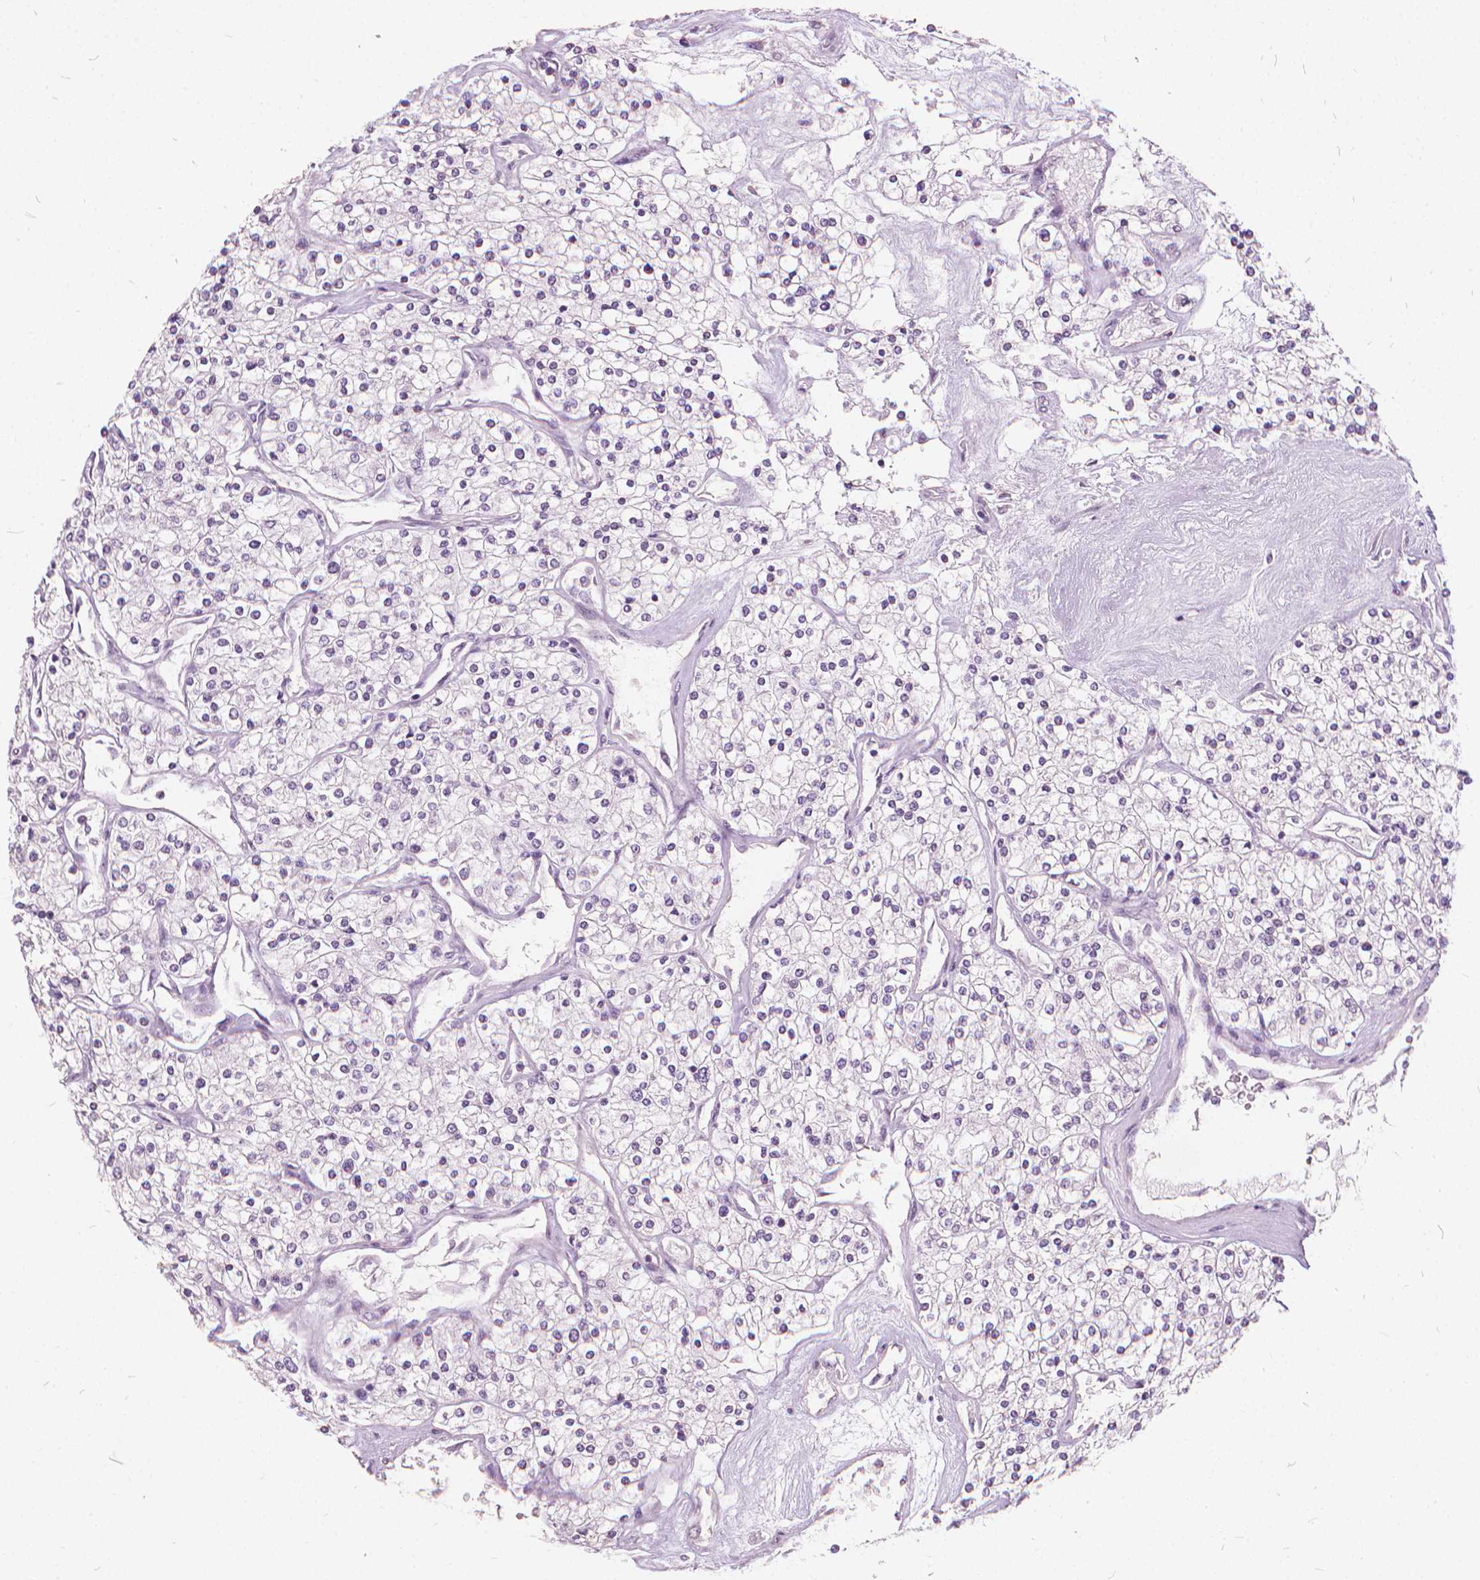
{"staining": {"intensity": "negative", "quantity": "none", "location": "none"}, "tissue": "renal cancer", "cell_type": "Tumor cells", "image_type": "cancer", "snomed": [{"axis": "morphology", "description": "Adenocarcinoma, NOS"}, {"axis": "topography", "description": "Kidney"}], "caption": "Renal adenocarcinoma stained for a protein using immunohistochemistry displays no positivity tumor cells.", "gene": "STAT5B", "patient": {"sex": "male", "age": 80}}